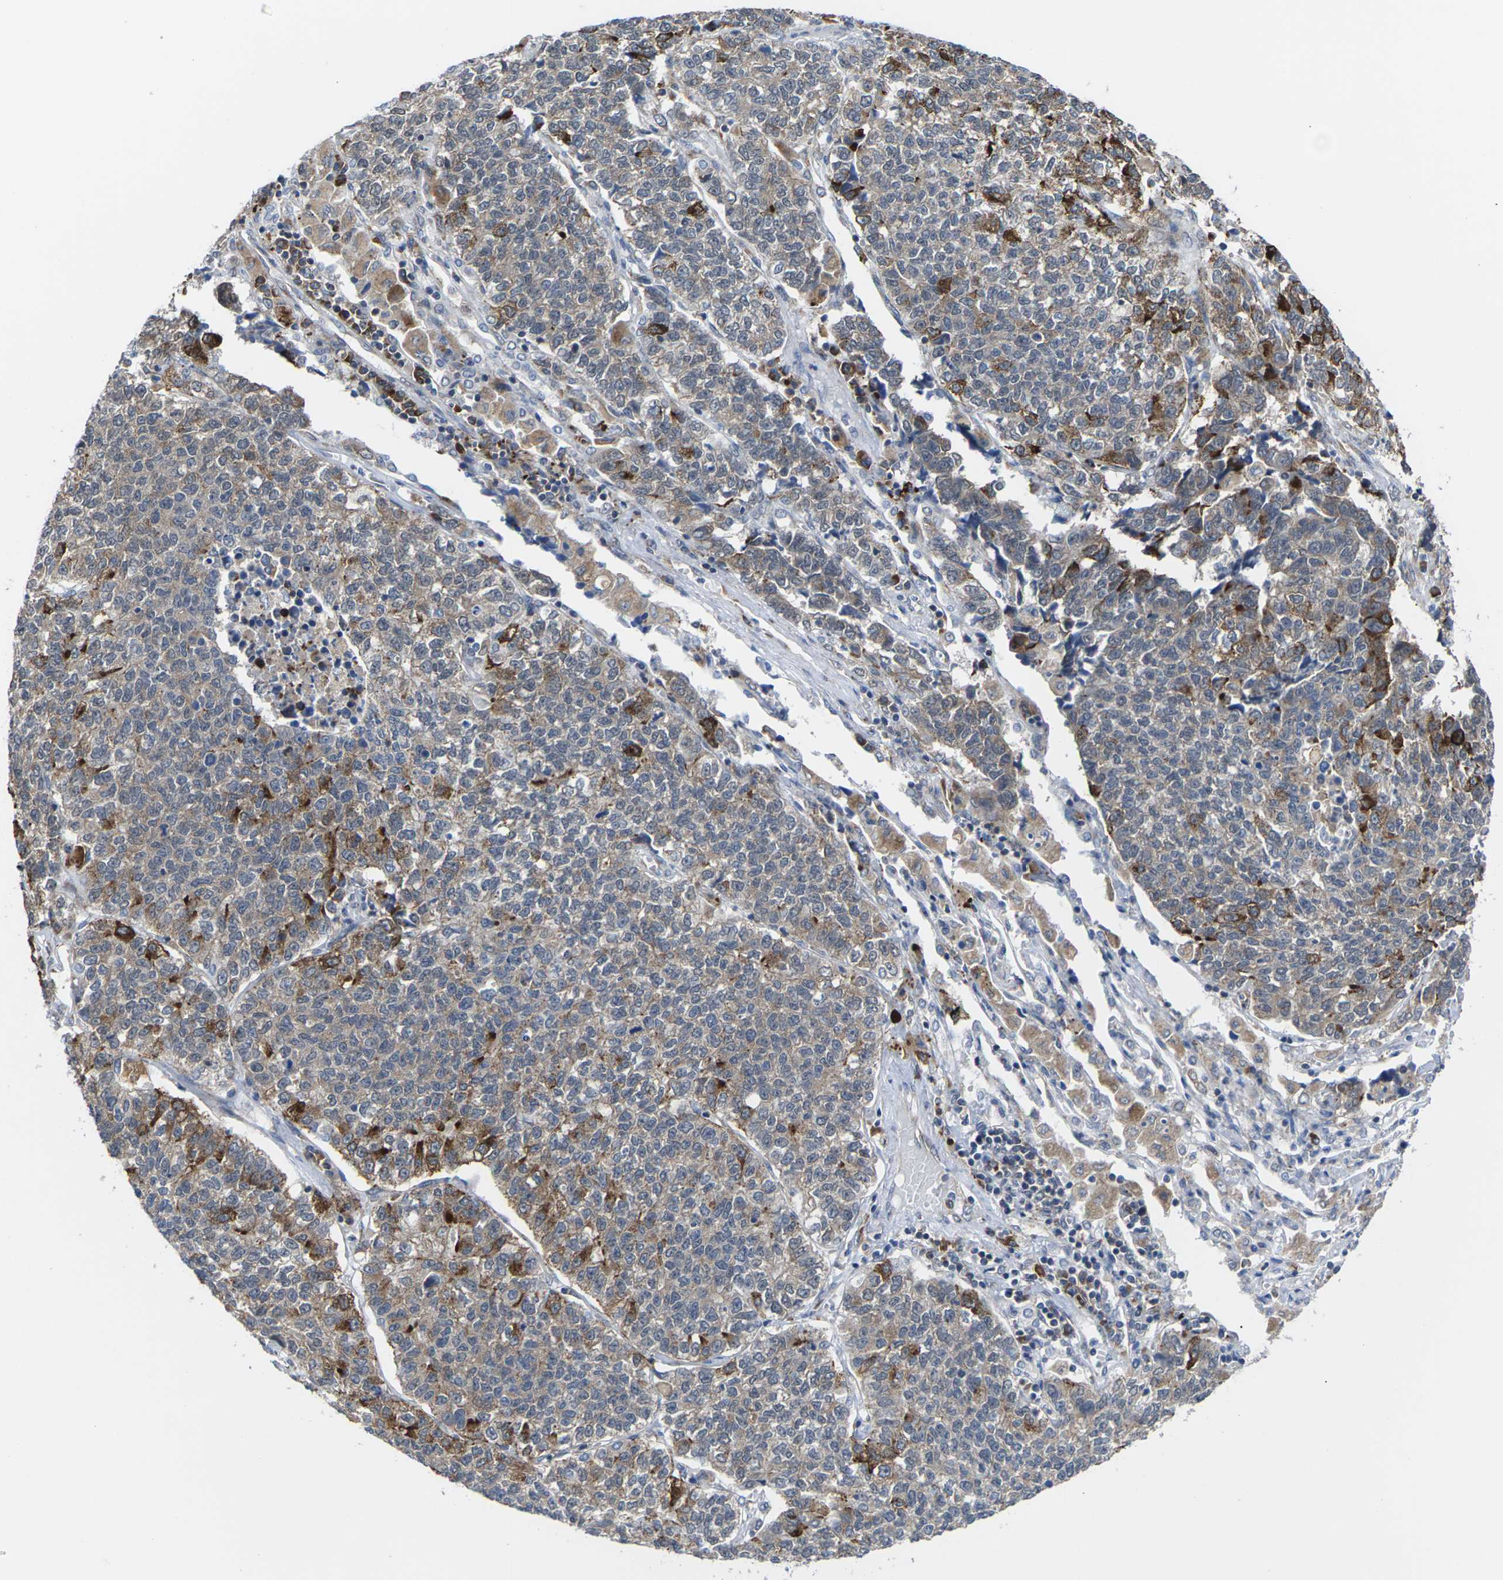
{"staining": {"intensity": "moderate", "quantity": "25%-75%", "location": "cytoplasmic/membranous"}, "tissue": "lung cancer", "cell_type": "Tumor cells", "image_type": "cancer", "snomed": [{"axis": "morphology", "description": "Adenocarcinoma, NOS"}, {"axis": "topography", "description": "Lung"}], "caption": "This is a histology image of IHC staining of adenocarcinoma (lung), which shows moderate expression in the cytoplasmic/membranous of tumor cells.", "gene": "PDZK1IP1", "patient": {"sex": "male", "age": 49}}